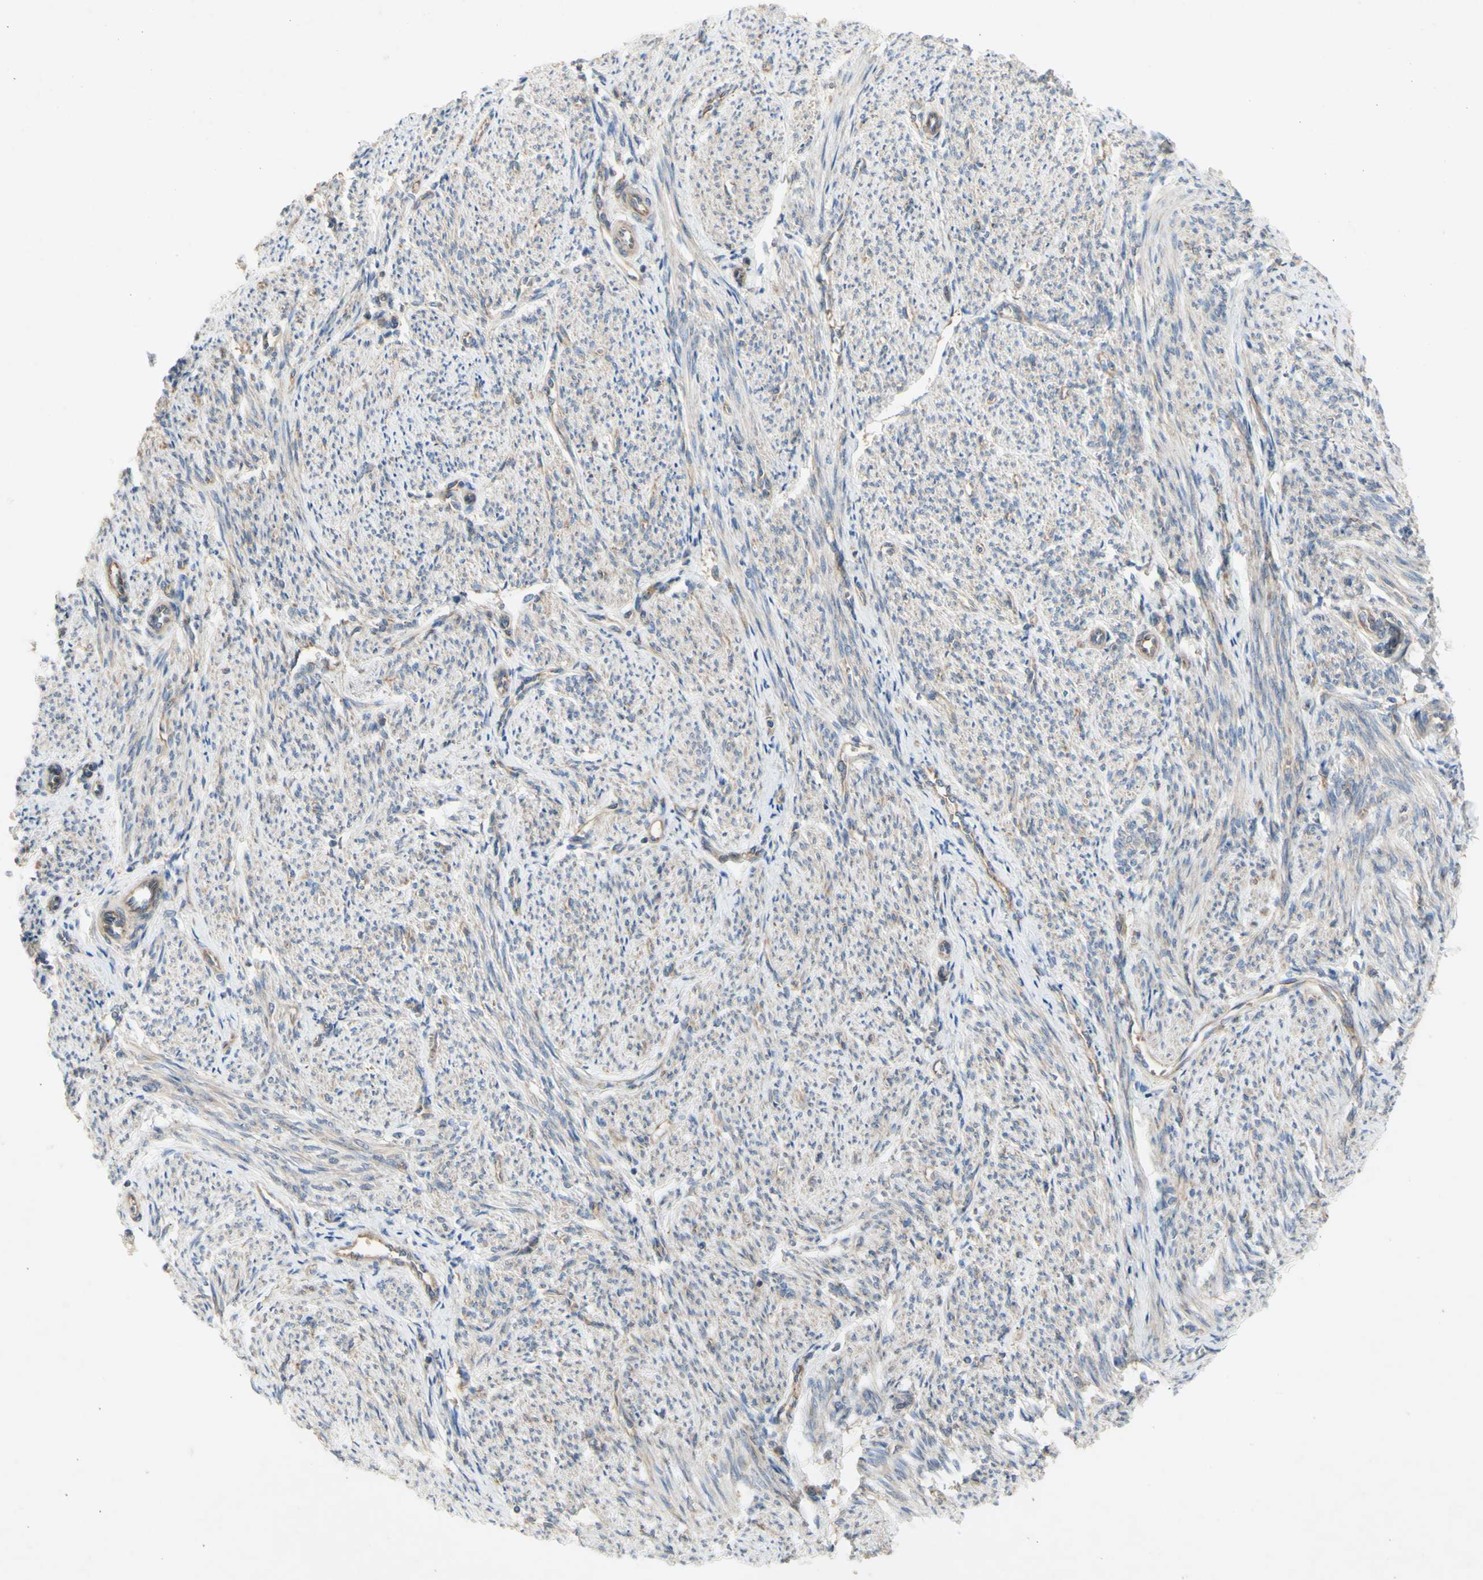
{"staining": {"intensity": "weak", "quantity": "25%-75%", "location": "cytoplasmic/membranous"}, "tissue": "smooth muscle", "cell_type": "Smooth muscle cells", "image_type": "normal", "snomed": [{"axis": "morphology", "description": "Normal tissue, NOS"}, {"axis": "topography", "description": "Smooth muscle"}], "caption": "Smooth muscle was stained to show a protein in brown. There is low levels of weak cytoplasmic/membranous expression in about 25%-75% of smooth muscle cells. Using DAB (3,3'-diaminobenzidine) (brown) and hematoxylin (blue) stains, captured at high magnification using brightfield microscopy.", "gene": "KLC1", "patient": {"sex": "female", "age": 65}}